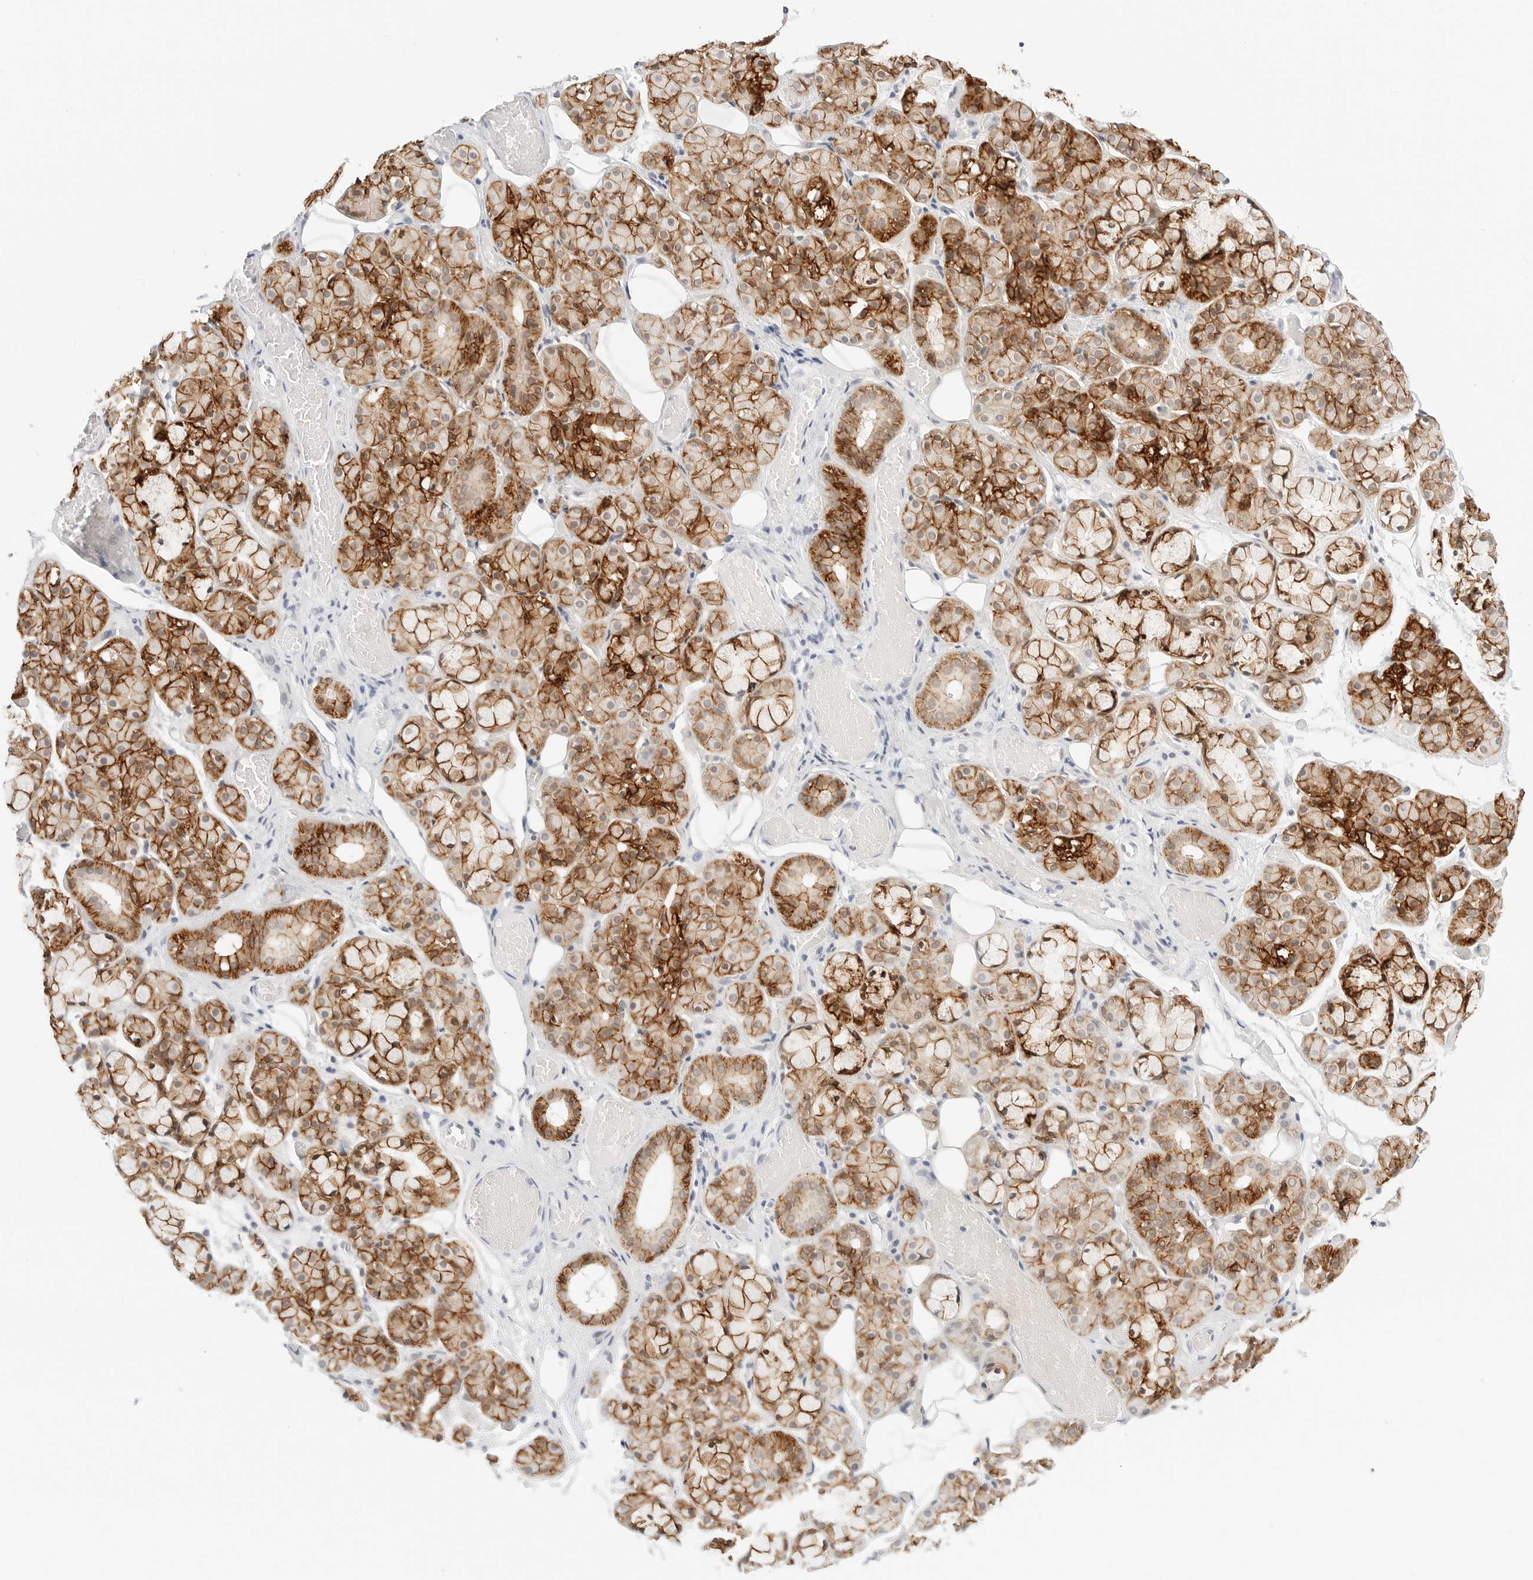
{"staining": {"intensity": "moderate", "quantity": ">75%", "location": "cytoplasmic/membranous"}, "tissue": "salivary gland", "cell_type": "Glandular cells", "image_type": "normal", "snomed": [{"axis": "morphology", "description": "Normal tissue, NOS"}, {"axis": "topography", "description": "Salivary gland"}], "caption": "Immunohistochemistry (IHC) staining of benign salivary gland, which shows medium levels of moderate cytoplasmic/membranous positivity in approximately >75% of glandular cells indicating moderate cytoplasmic/membranous protein positivity. The staining was performed using DAB (3,3'-diaminobenzidine) (brown) for protein detection and nuclei were counterstained in hematoxylin (blue).", "gene": "CDH1", "patient": {"sex": "male", "age": 63}}